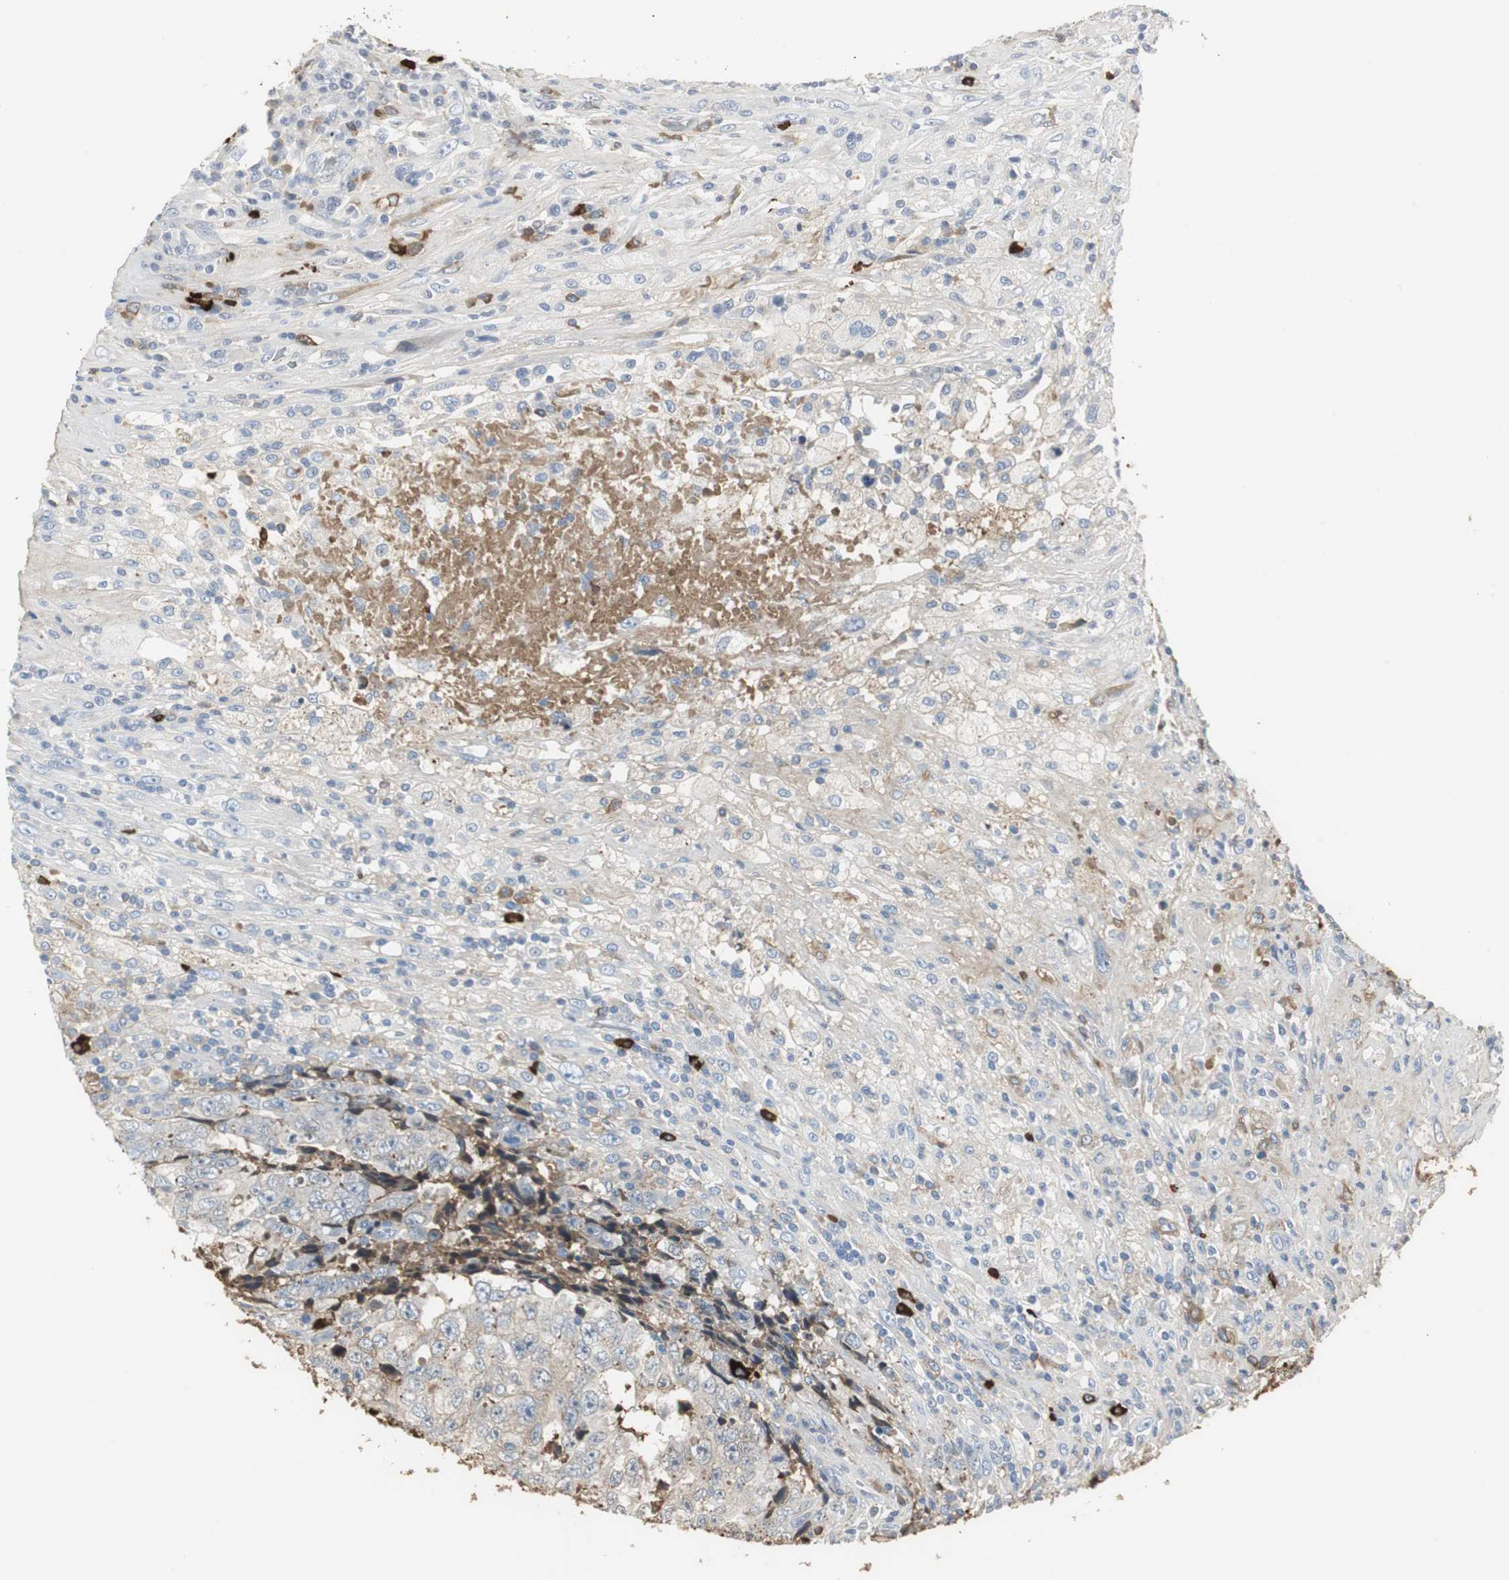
{"staining": {"intensity": "weak", "quantity": "<25%", "location": "cytoplasmic/membranous"}, "tissue": "testis cancer", "cell_type": "Tumor cells", "image_type": "cancer", "snomed": [{"axis": "morphology", "description": "Necrosis, NOS"}, {"axis": "morphology", "description": "Carcinoma, Embryonal, NOS"}, {"axis": "topography", "description": "Testis"}], "caption": "DAB immunohistochemical staining of human testis cancer (embryonal carcinoma) reveals no significant positivity in tumor cells.", "gene": "IGHA1", "patient": {"sex": "male", "age": 19}}